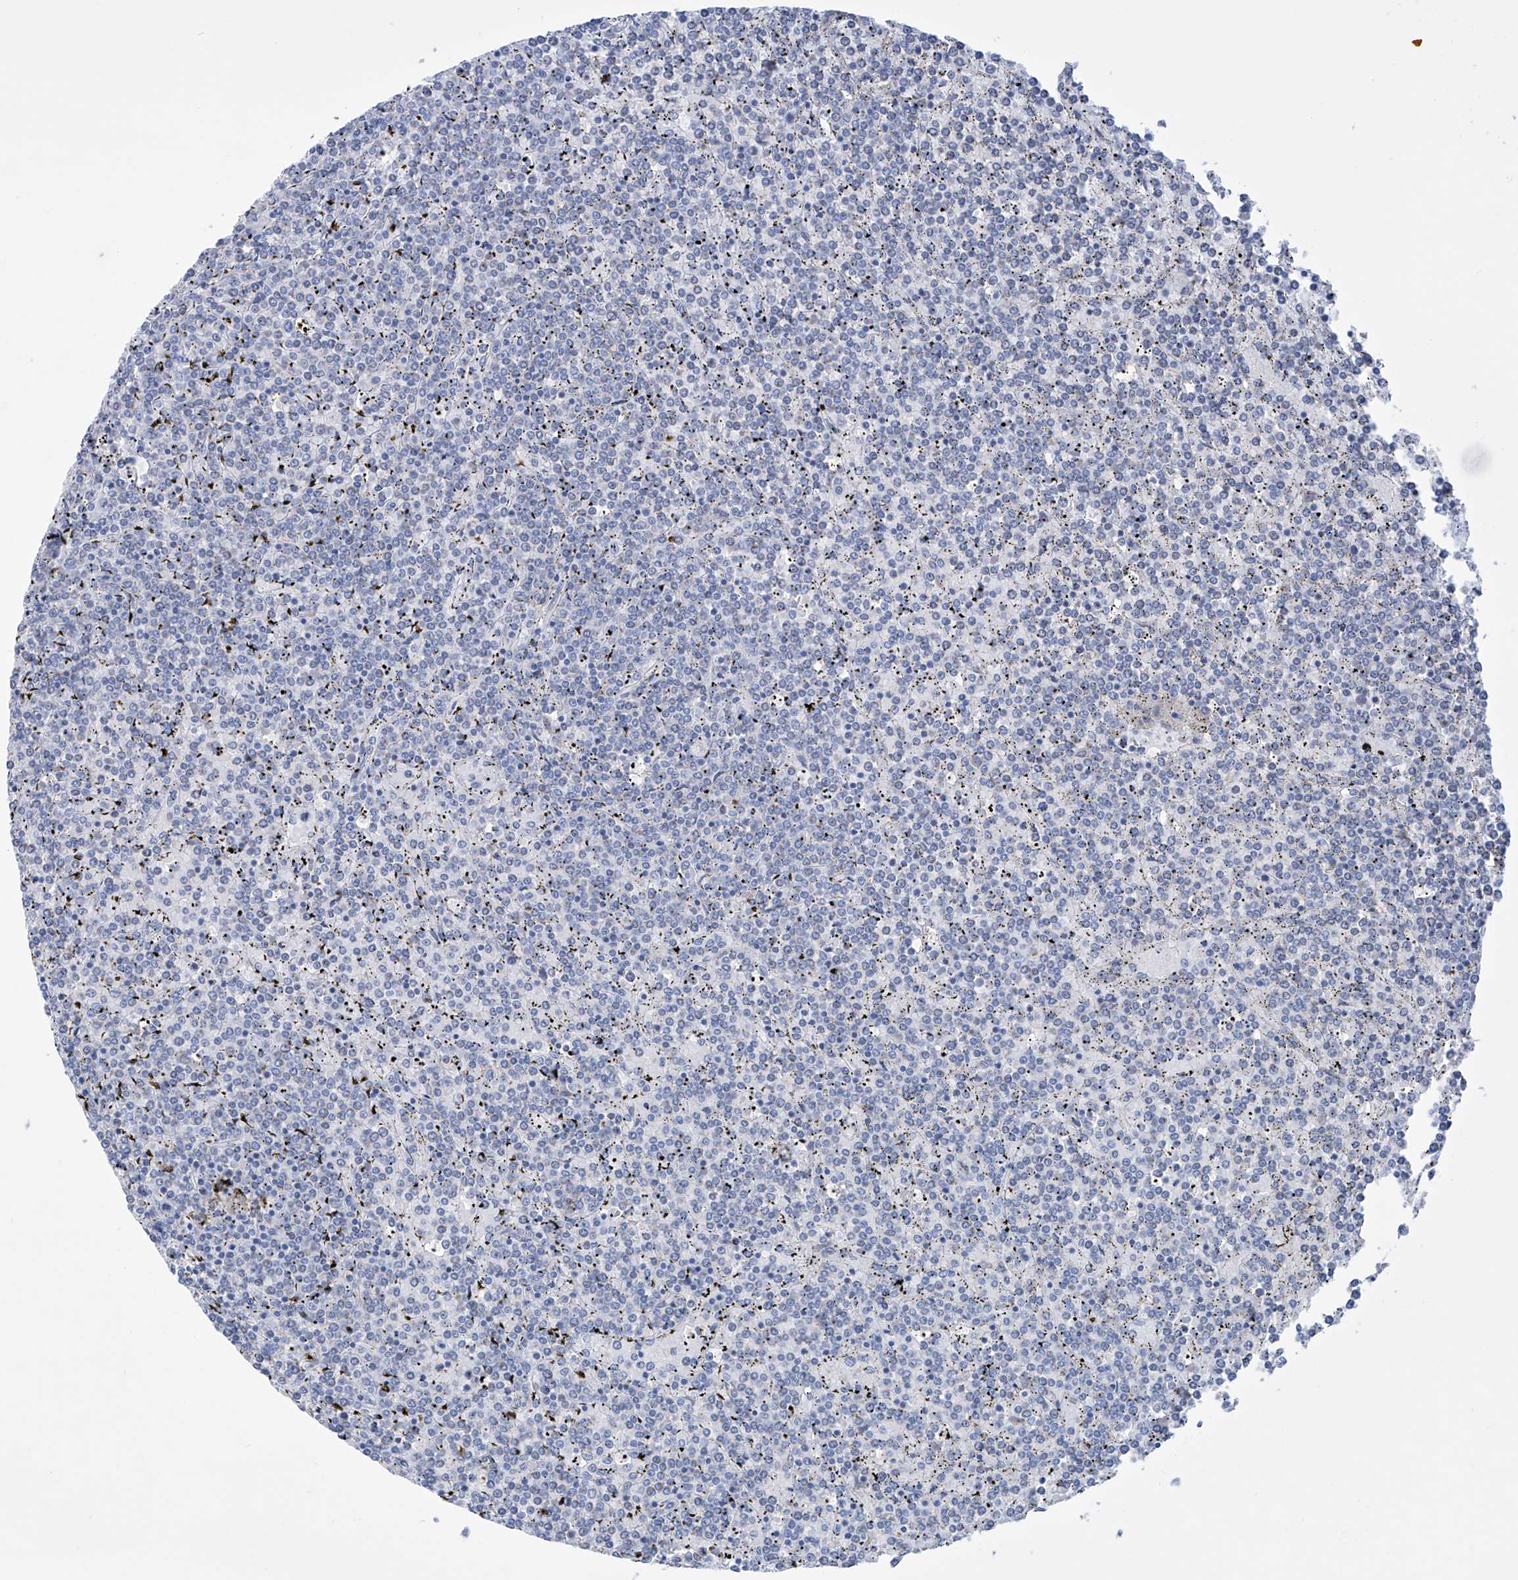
{"staining": {"intensity": "negative", "quantity": "none", "location": "none"}, "tissue": "lymphoma", "cell_type": "Tumor cells", "image_type": "cancer", "snomed": [{"axis": "morphology", "description": "Malignant lymphoma, non-Hodgkin's type, Low grade"}, {"axis": "topography", "description": "Spleen"}], "caption": "An image of lymphoma stained for a protein shows no brown staining in tumor cells. (Brightfield microscopy of DAB (3,3'-diaminobenzidine) immunohistochemistry at high magnification).", "gene": "ALDH6A1", "patient": {"sex": "female", "age": 19}}